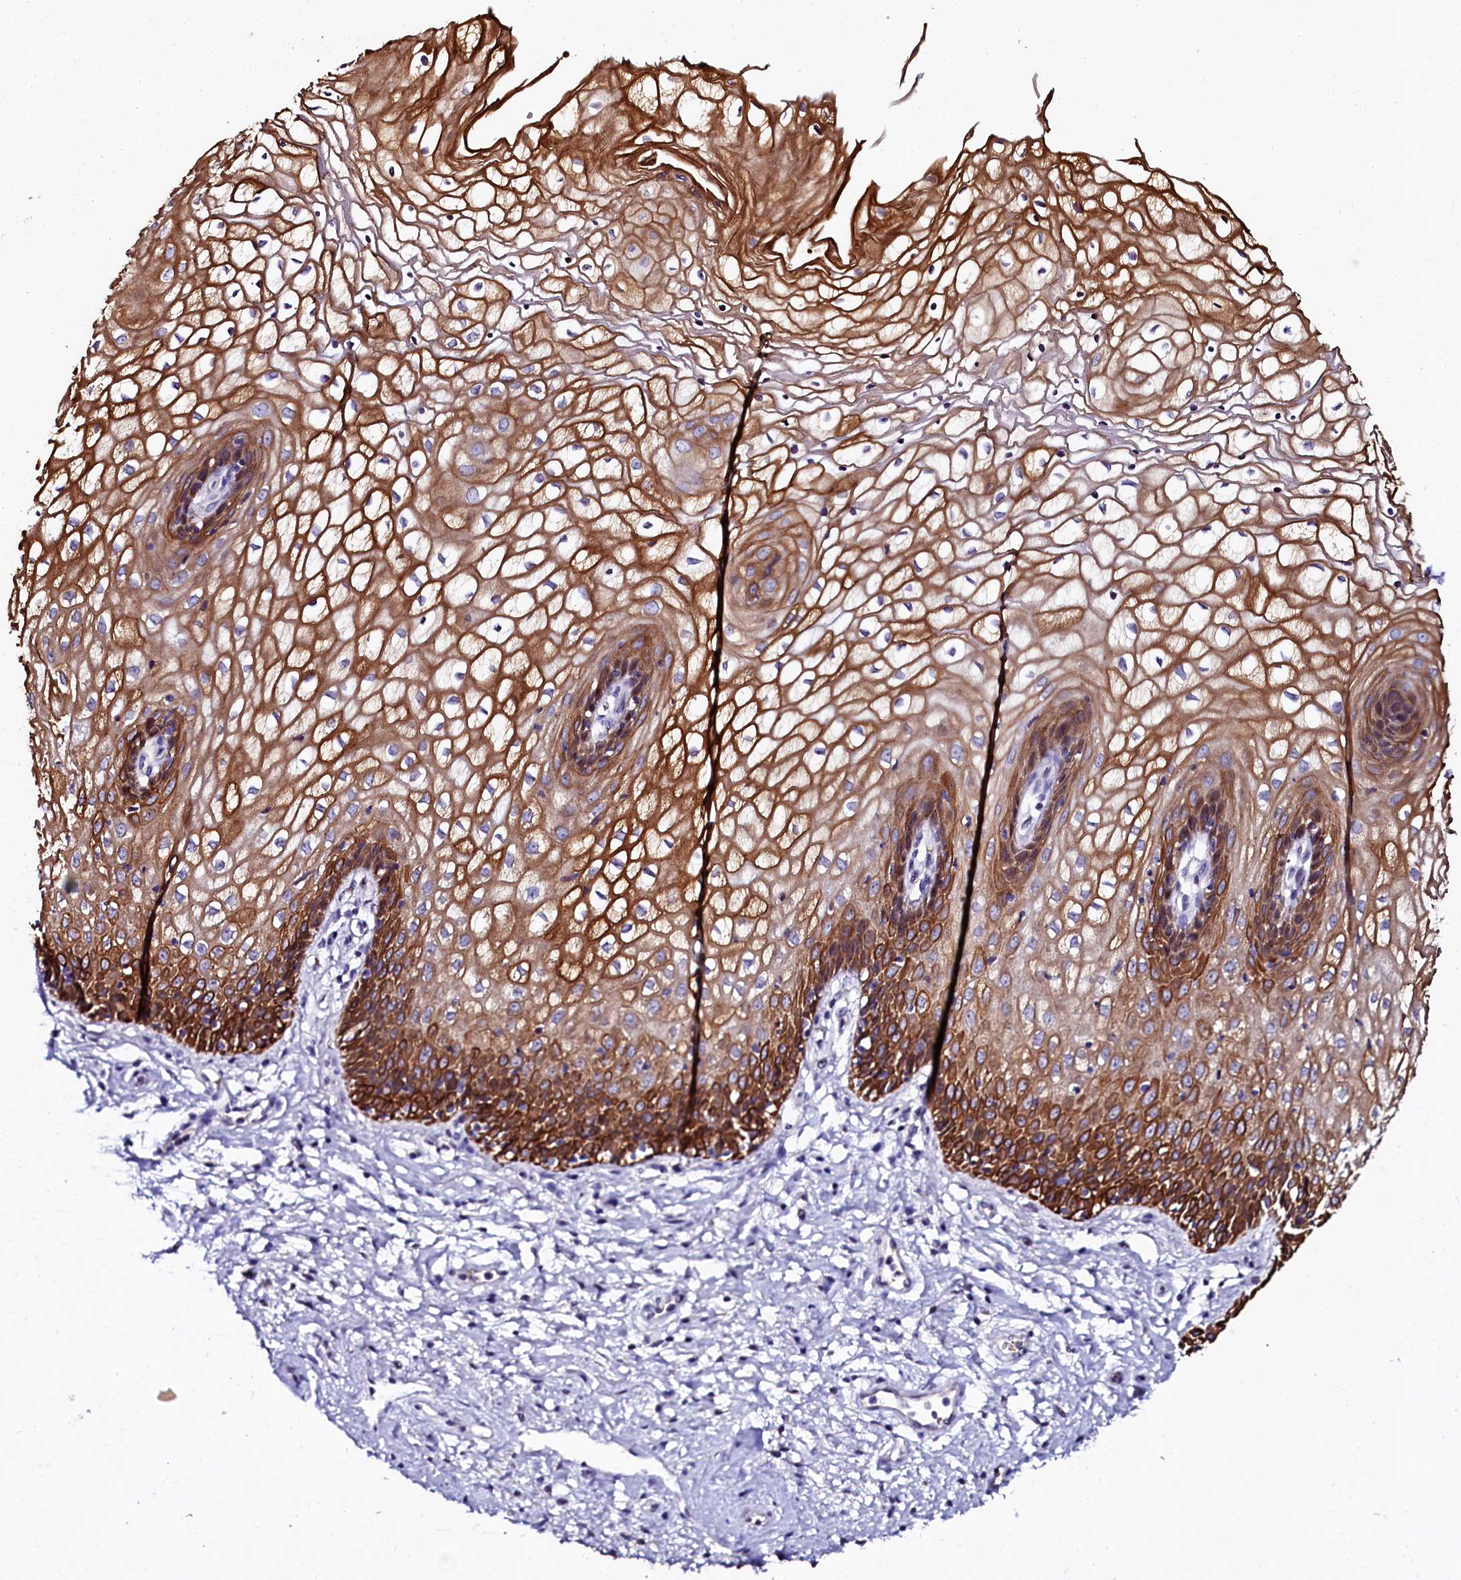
{"staining": {"intensity": "strong", "quantity": ">75%", "location": "cytoplasmic/membranous"}, "tissue": "vagina", "cell_type": "Squamous epithelial cells", "image_type": "normal", "snomed": [{"axis": "morphology", "description": "Normal tissue, NOS"}, {"axis": "topography", "description": "Vagina"}], "caption": "Brown immunohistochemical staining in normal vagina displays strong cytoplasmic/membranous positivity in about >75% of squamous epithelial cells.", "gene": "CTDSPL2", "patient": {"sex": "female", "age": 34}}